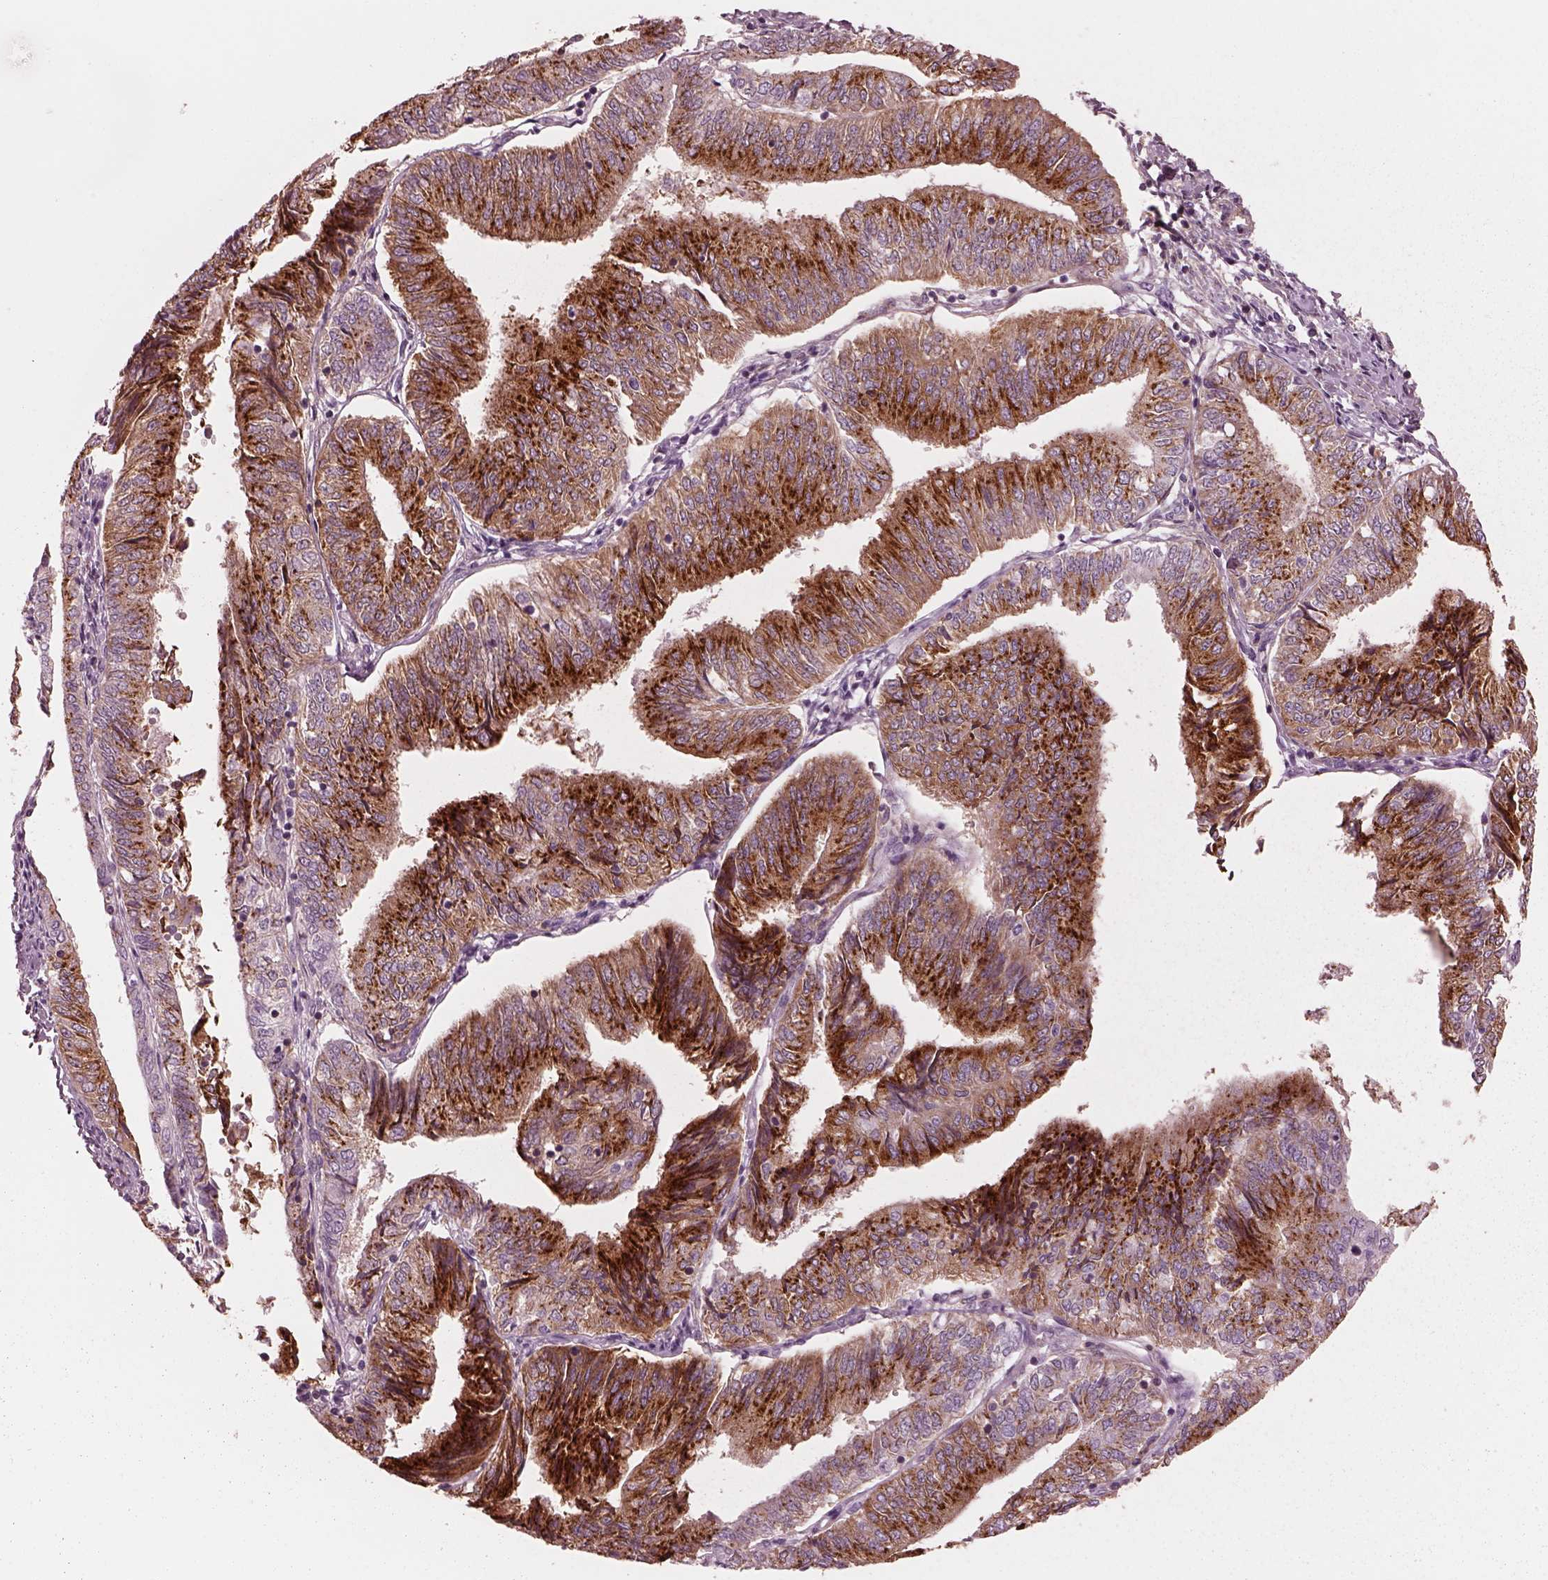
{"staining": {"intensity": "strong", "quantity": ">75%", "location": "cytoplasmic/membranous"}, "tissue": "endometrial cancer", "cell_type": "Tumor cells", "image_type": "cancer", "snomed": [{"axis": "morphology", "description": "Adenocarcinoma, NOS"}, {"axis": "topography", "description": "Endometrium"}], "caption": "Human endometrial adenocarcinoma stained with a brown dye exhibits strong cytoplasmic/membranous positive staining in about >75% of tumor cells.", "gene": "ELAPOR1", "patient": {"sex": "female", "age": 58}}